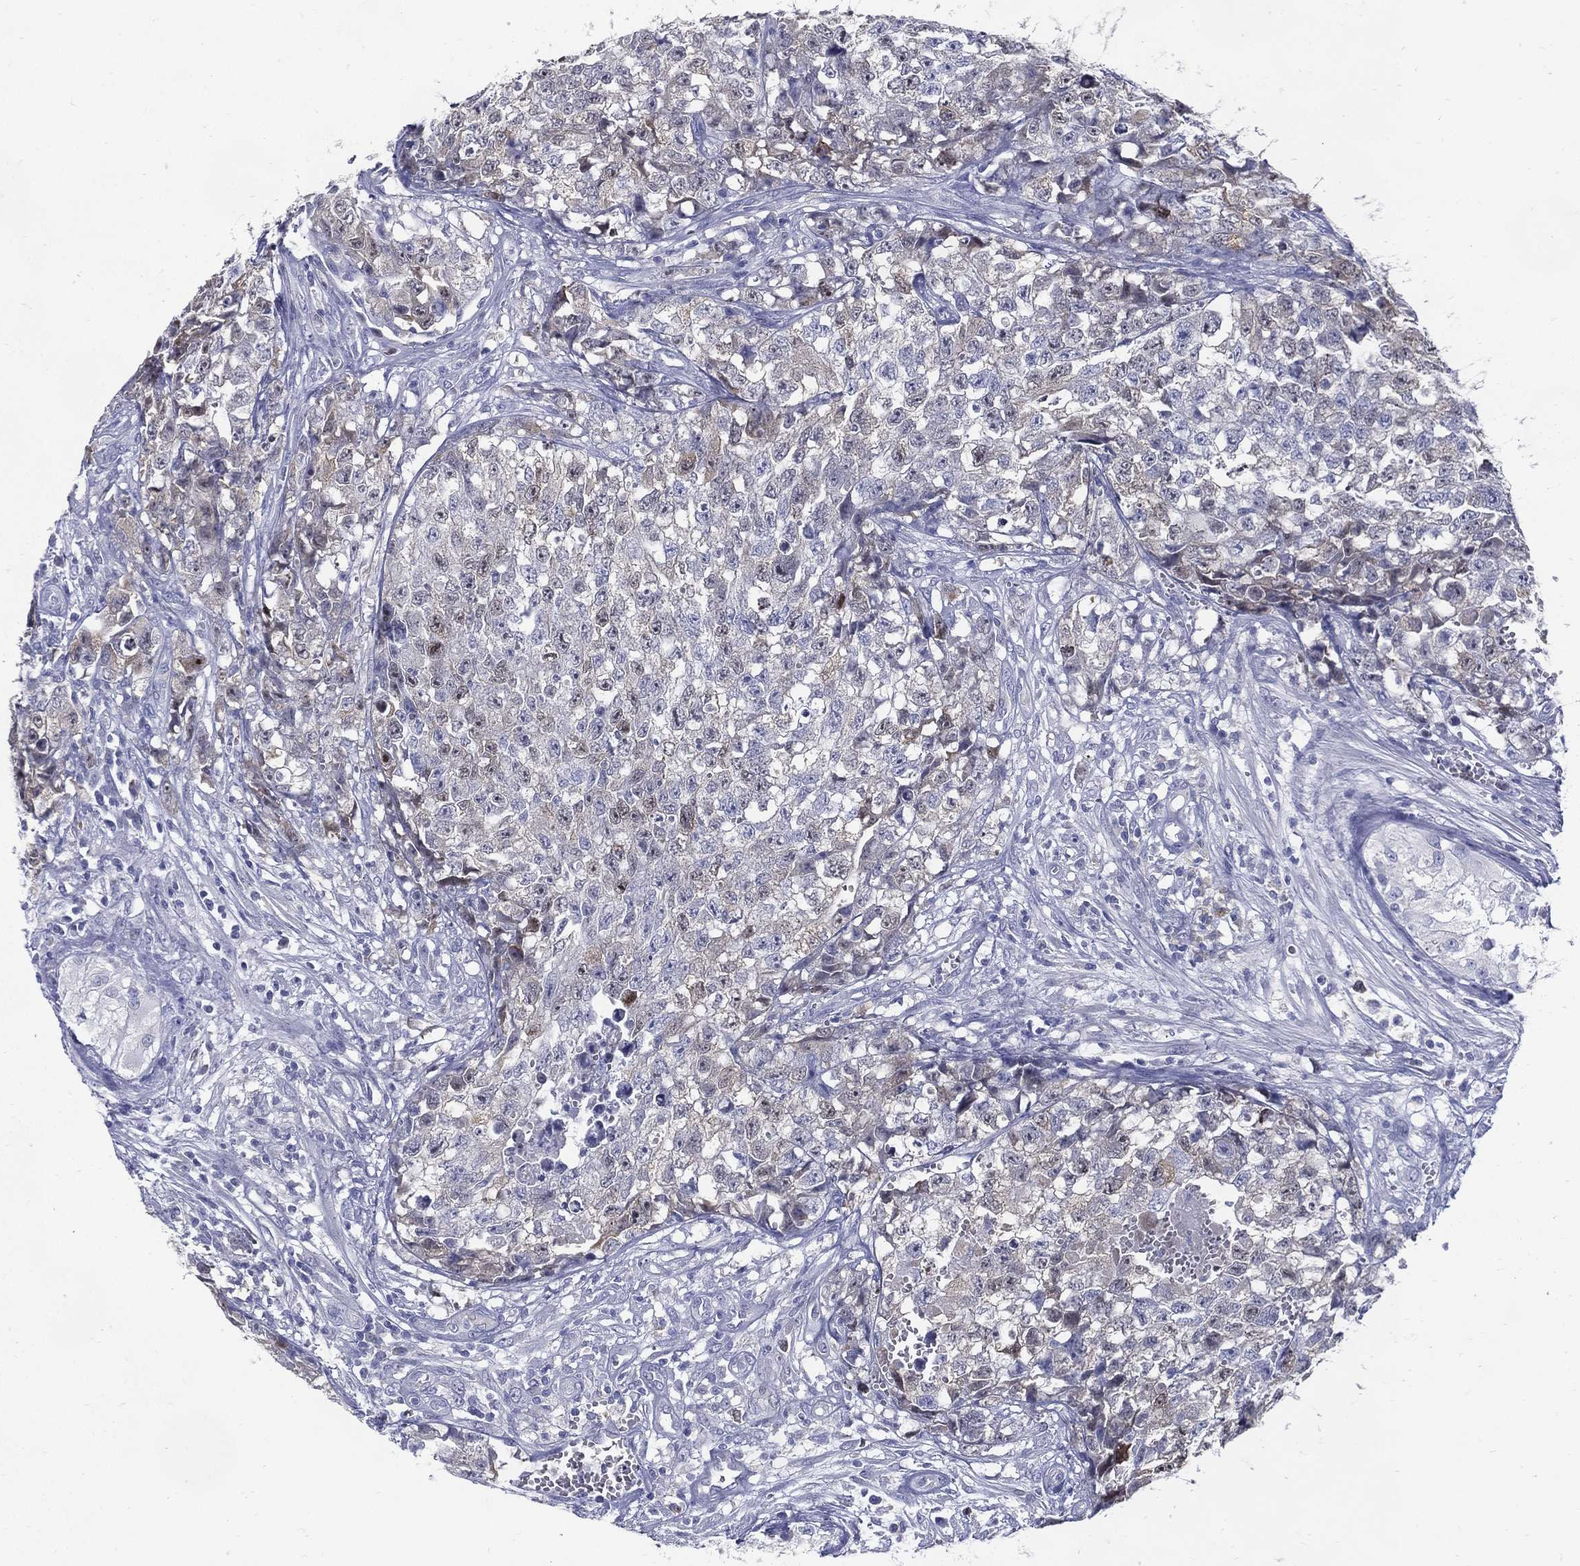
{"staining": {"intensity": "negative", "quantity": "none", "location": "none"}, "tissue": "testis cancer", "cell_type": "Tumor cells", "image_type": "cancer", "snomed": [{"axis": "morphology", "description": "Seminoma, NOS"}, {"axis": "morphology", "description": "Carcinoma, Embryonal, NOS"}, {"axis": "topography", "description": "Testis"}], "caption": "Tumor cells show no significant protein expression in testis embryonal carcinoma.", "gene": "KIF2C", "patient": {"sex": "male", "age": 22}}